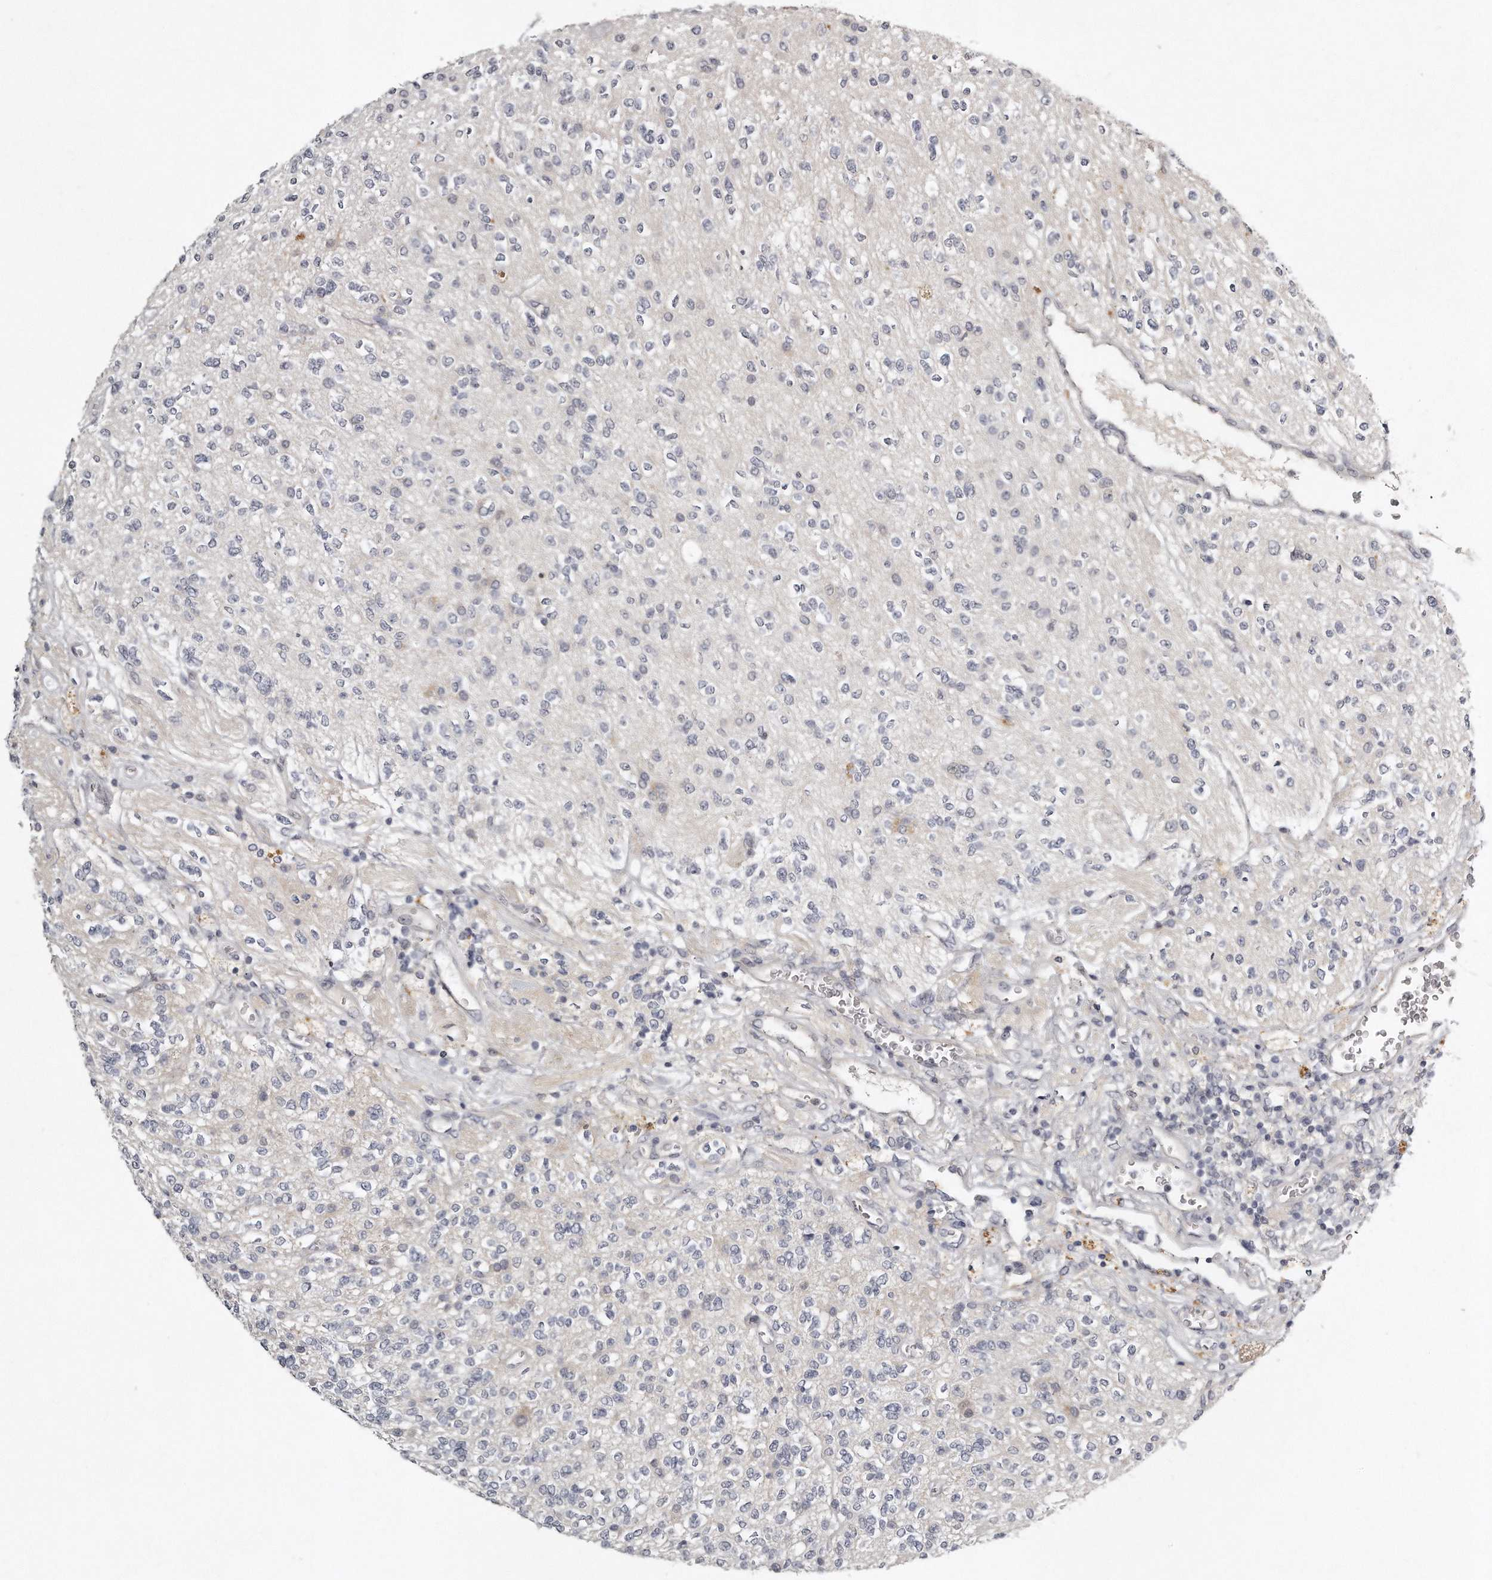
{"staining": {"intensity": "negative", "quantity": "none", "location": "none"}, "tissue": "glioma", "cell_type": "Tumor cells", "image_type": "cancer", "snomed": [{"axis": "morphology", "description": "Glioma, malignant, High grade"}, {"axis": "topography", "description": "Brain"}], "caption": "Protein analysis of malignant high-grade glioma shows no significant staining in tumor cells.", "gene": "GGCT", "patient": {"sex": "male", "age": 34}}